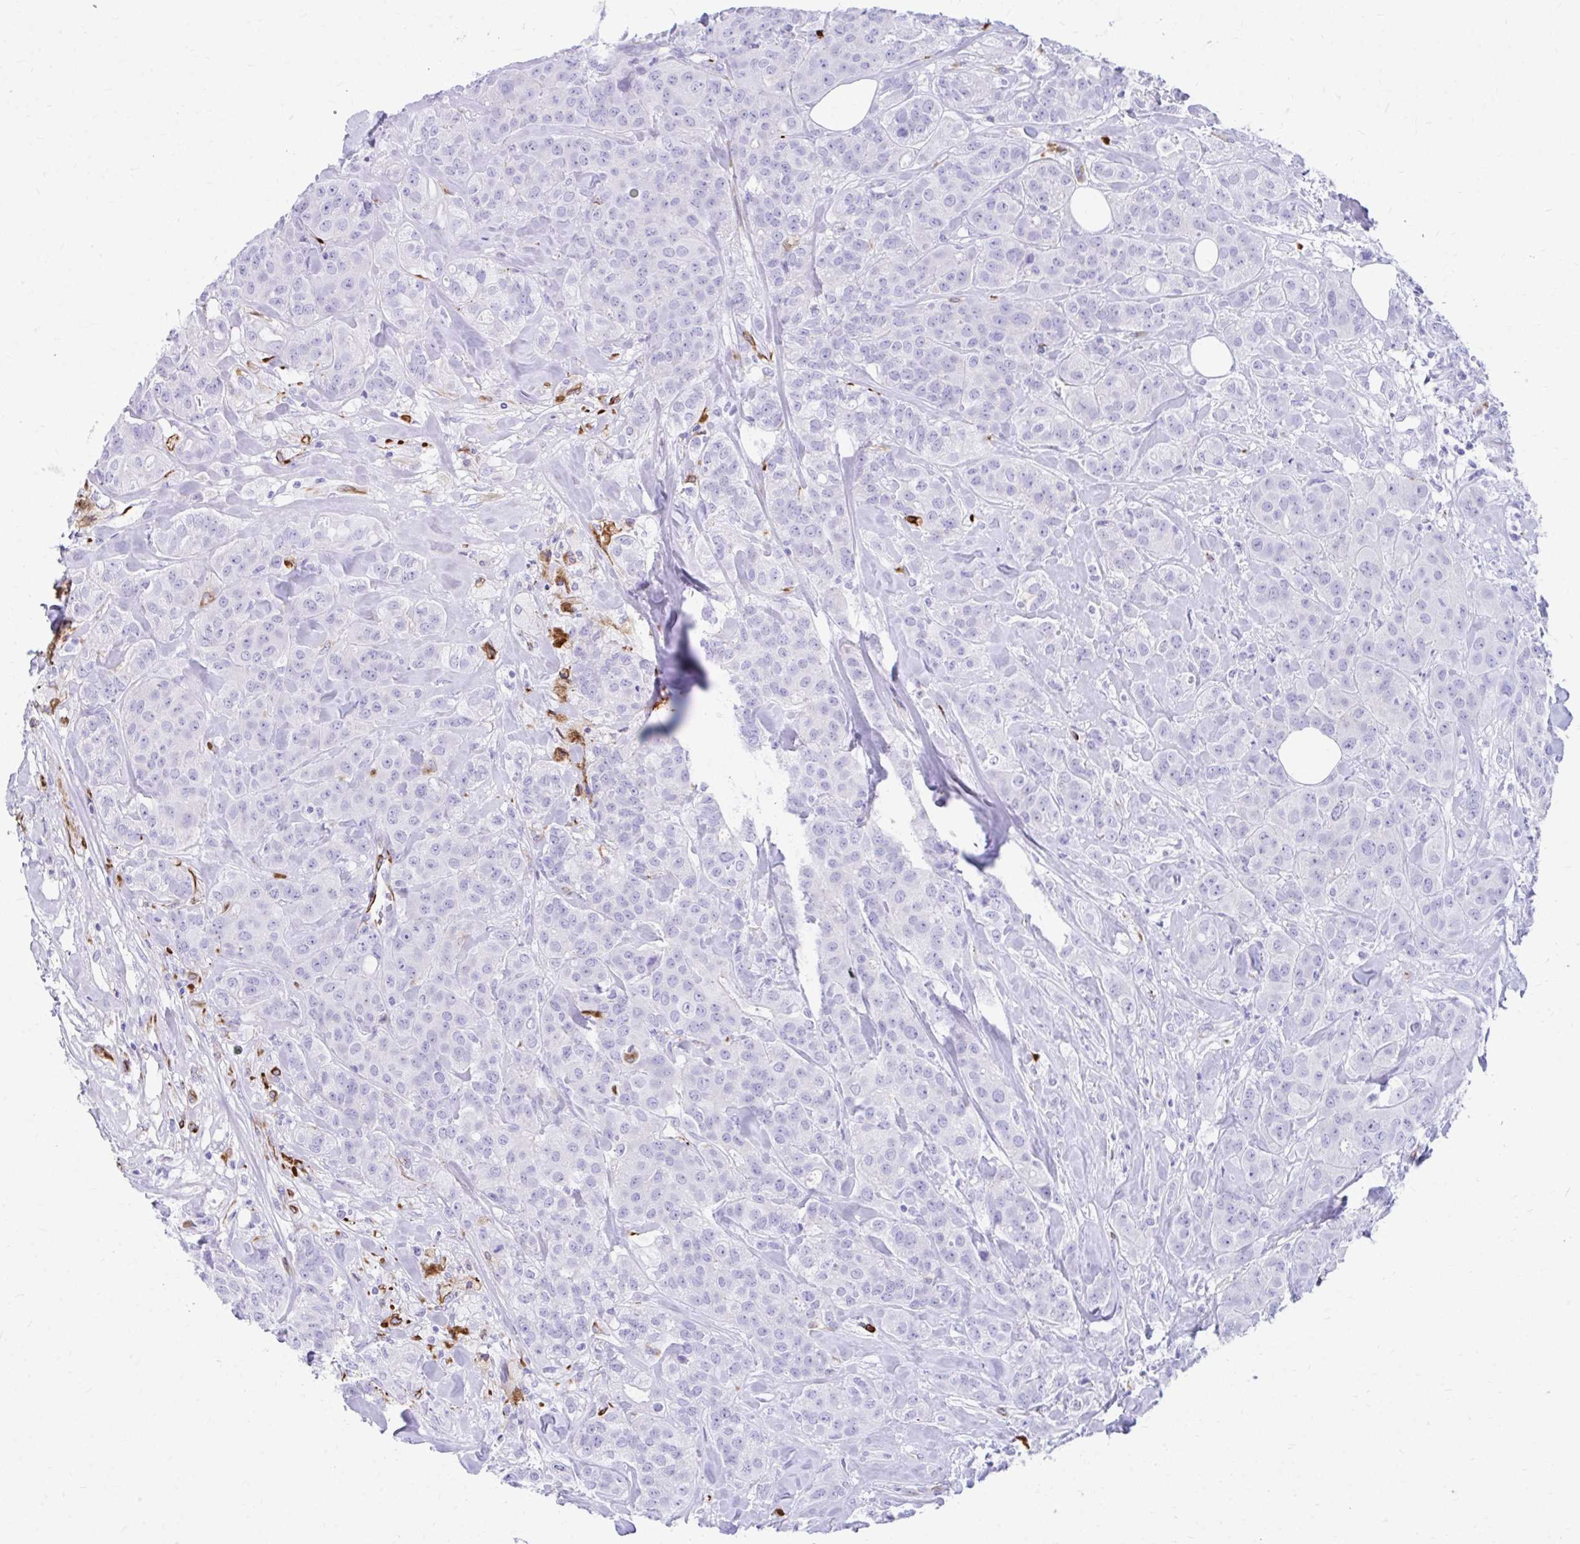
{"staining": {"intensity": "negative", "quantity": "none", "location": "none"}, "tissue": "breast cancer", "cell_type": "Tumor cells", "image_type": "cancer", "snomed": [{"axis": "morphology", "description": "Normal tissue, NOS"}, {"axis": "morphology", "description": "Duct carcinoma"}, {"axis": "topography", "description": "Breast"}], "caption": "An immunohistochemistry image of breast cancer (intraductal carcinoma) is shown. There is no staining in tumor cells of breast cancer (intraductal carcinoma).", "gene": "ZNF699", "patient": {"sex": "female", "age": 43}}